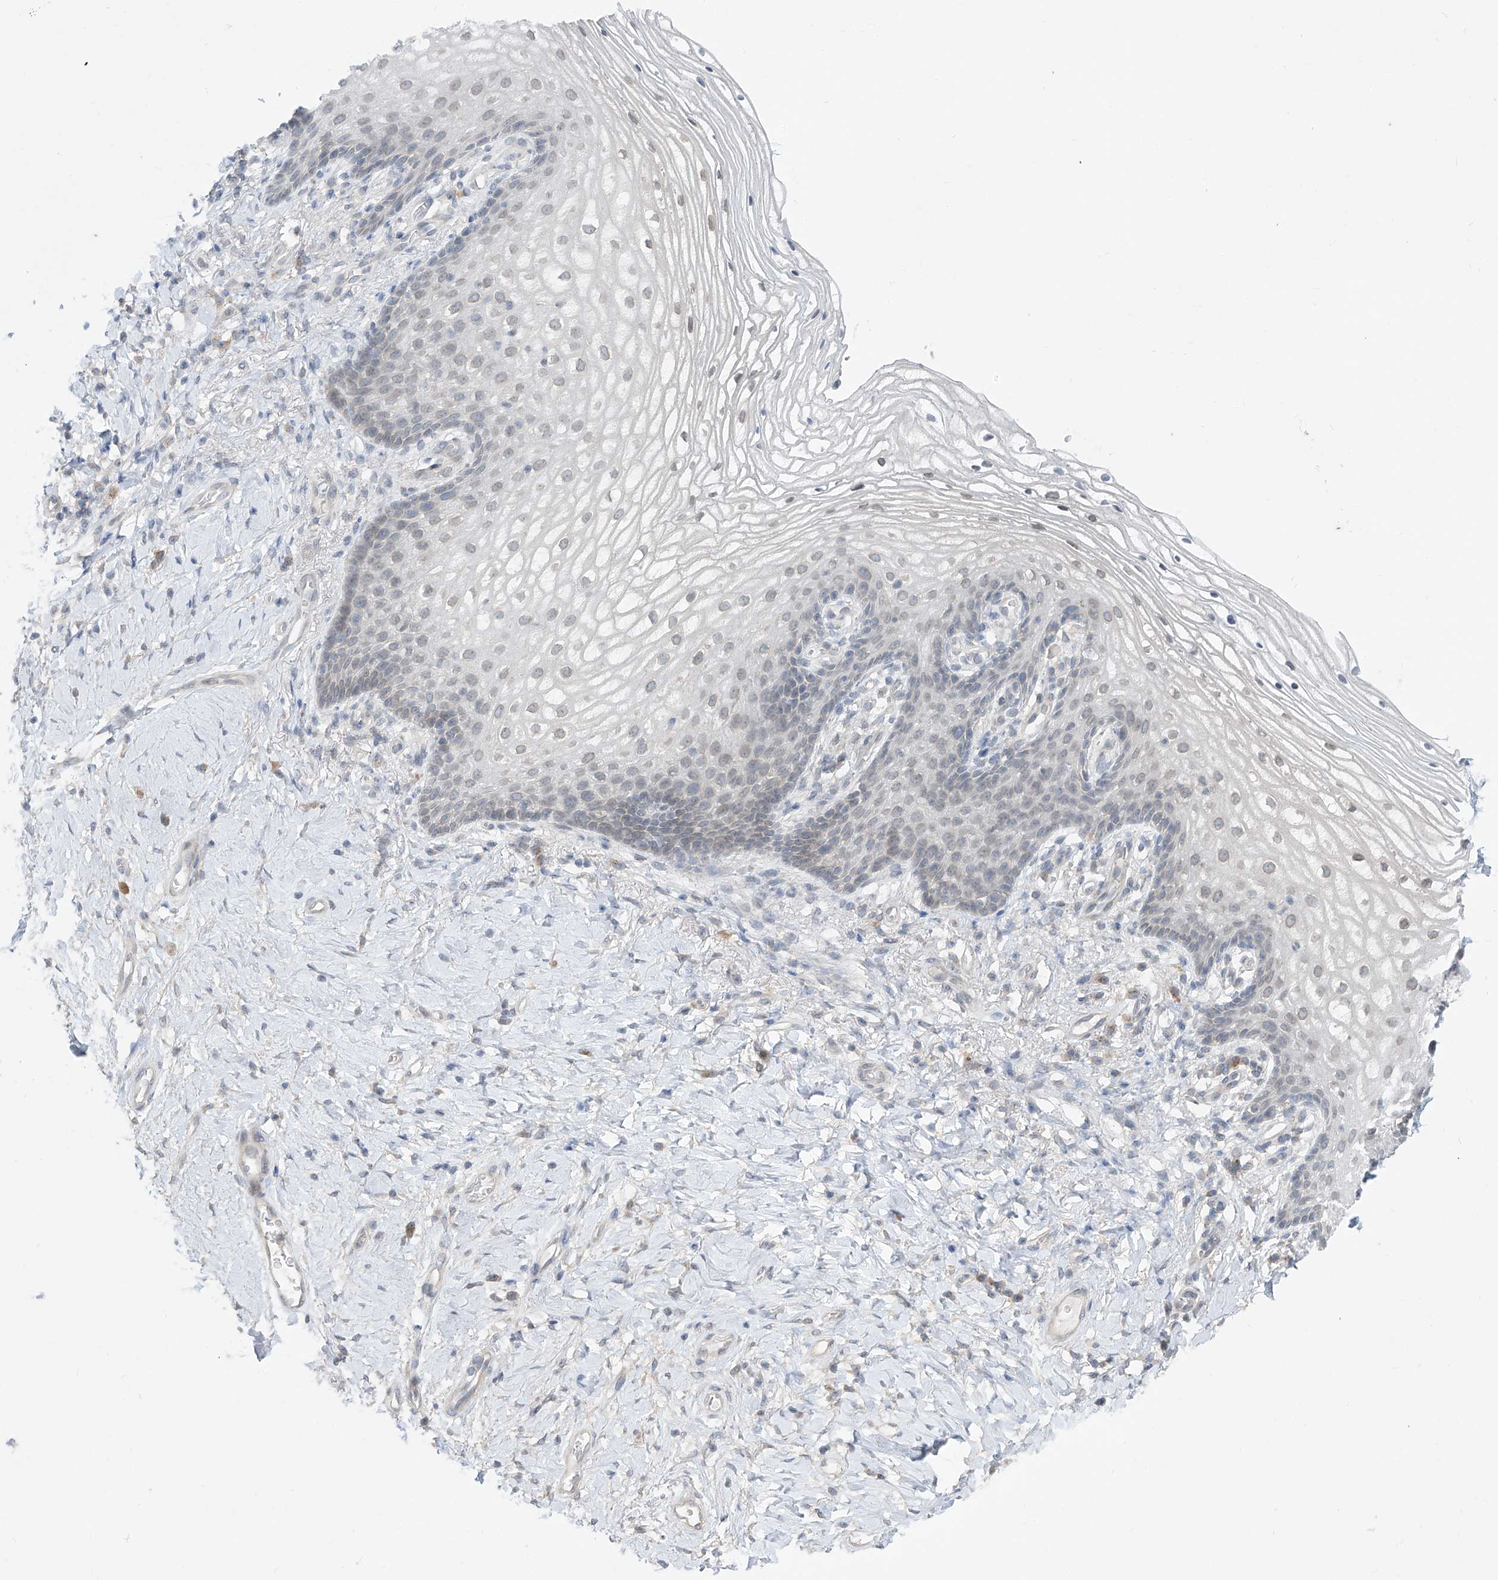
{"staining": {"intensity": "weak", "quantity": "<25%", "location": "cytoplasmic/membranous,nuclear"}, "tissue": "vagina", "cell_type": "Squamous epithelial cells", "image_type": "normal", "snomed": [{"axis": "morphology", "description": "Normal tissue, NOS"}, {"axis": "topography", "description": "Vagina"}], "caption": "Immunohistochemical staining of unremarkable human vagina shows no significant staining in squamous epithelial cells.", "gene": "KRTAP25", "patient": {"sex": "female", "age": 60}}